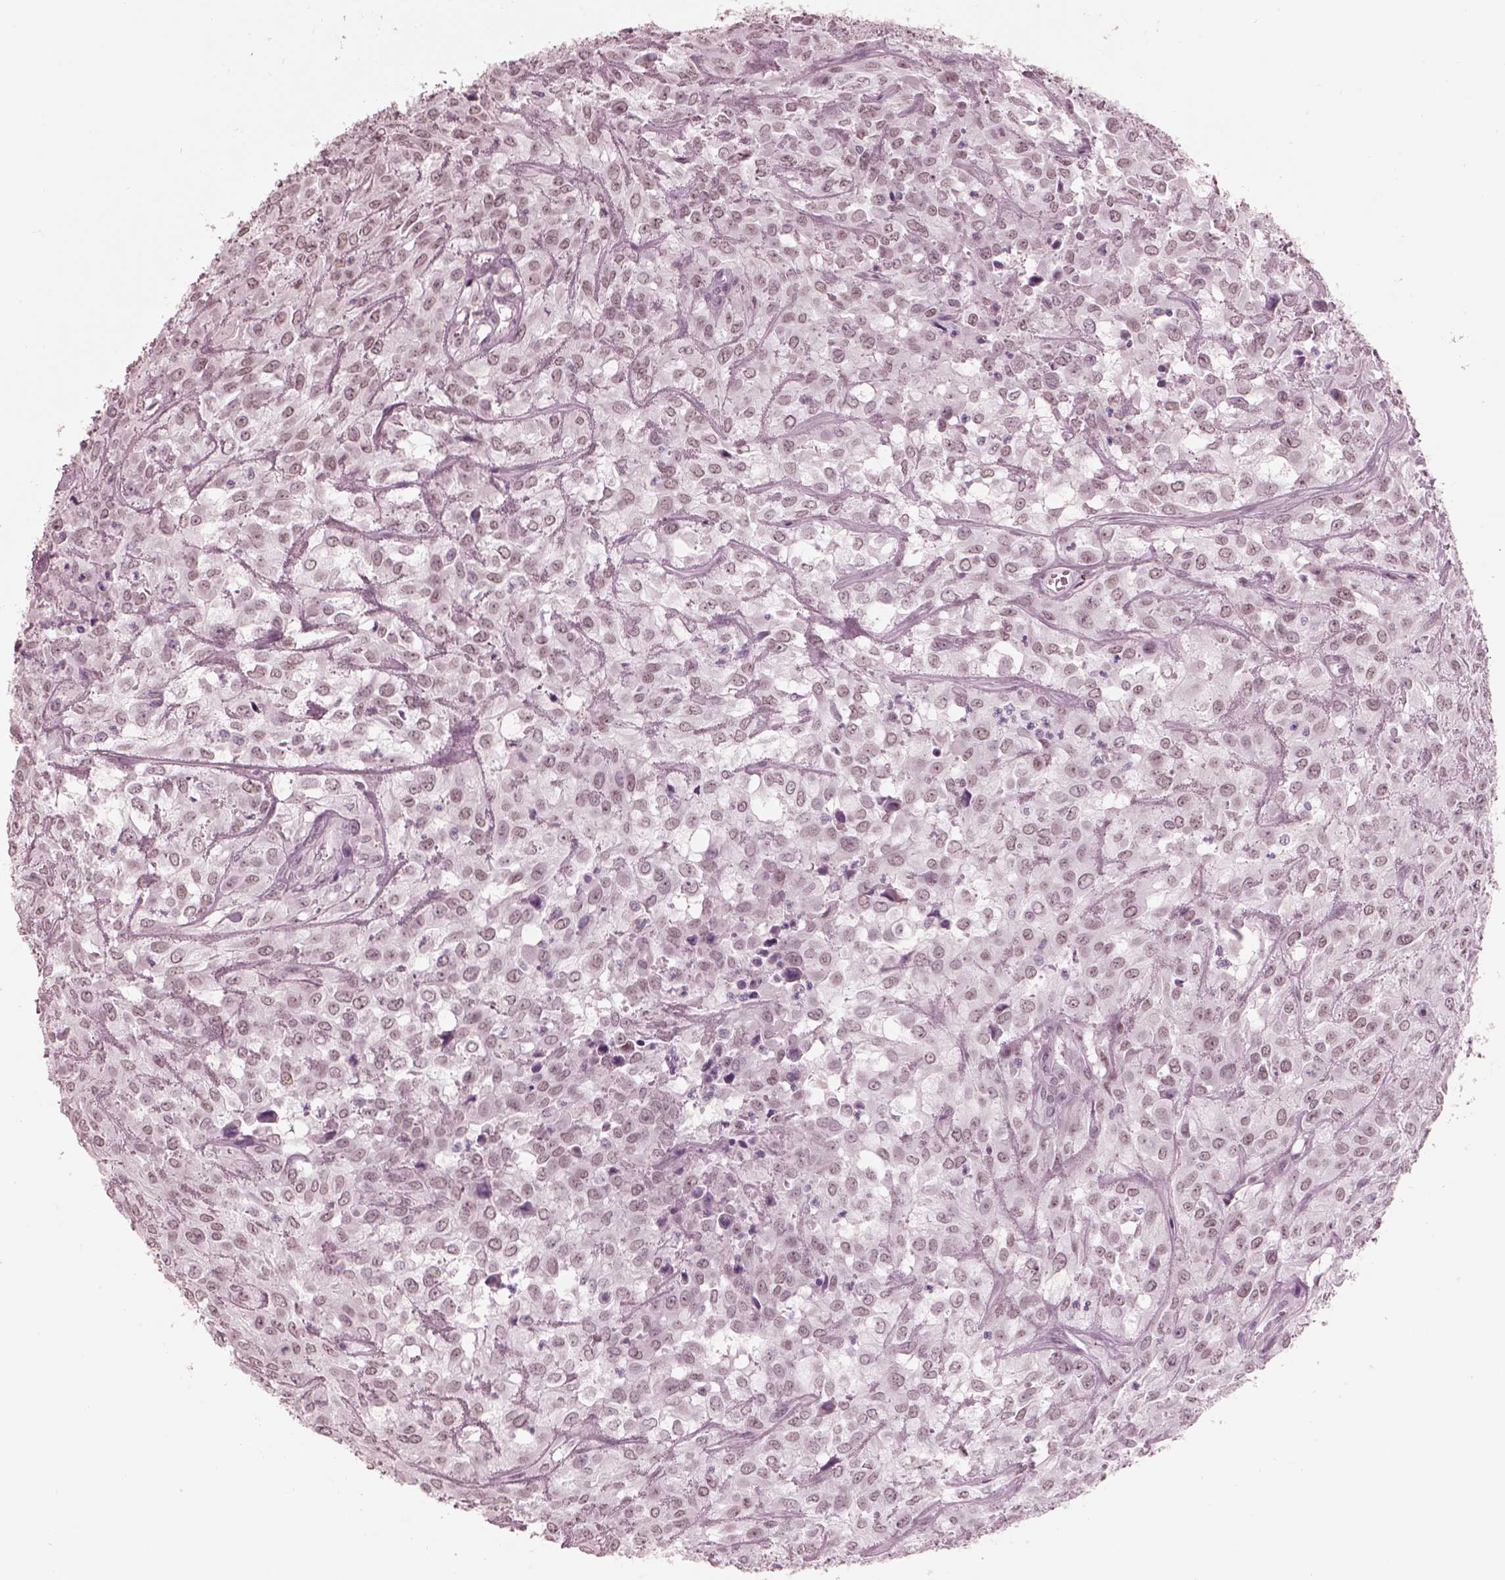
{"staining": {"intensity": "negative", "quantity": "none", "location": "none"}, "tissue": "urothelial cancer", "cell_type": "Tumor cells", "image_type": "cancer", "snomed": [{"axis": "morphology", "description": "Urothelial carcinoma, High grade"}, {"axis": "topography", "description": "Urinary bladder"}], "caption": "Immunohistochemistry (IHC) image of human urothelial cancer stained for a protein (brown), which demonstrates no expression in tumor cells.", "gene": "GARIN4", "patient": {"sex": "male", "age": 67}}